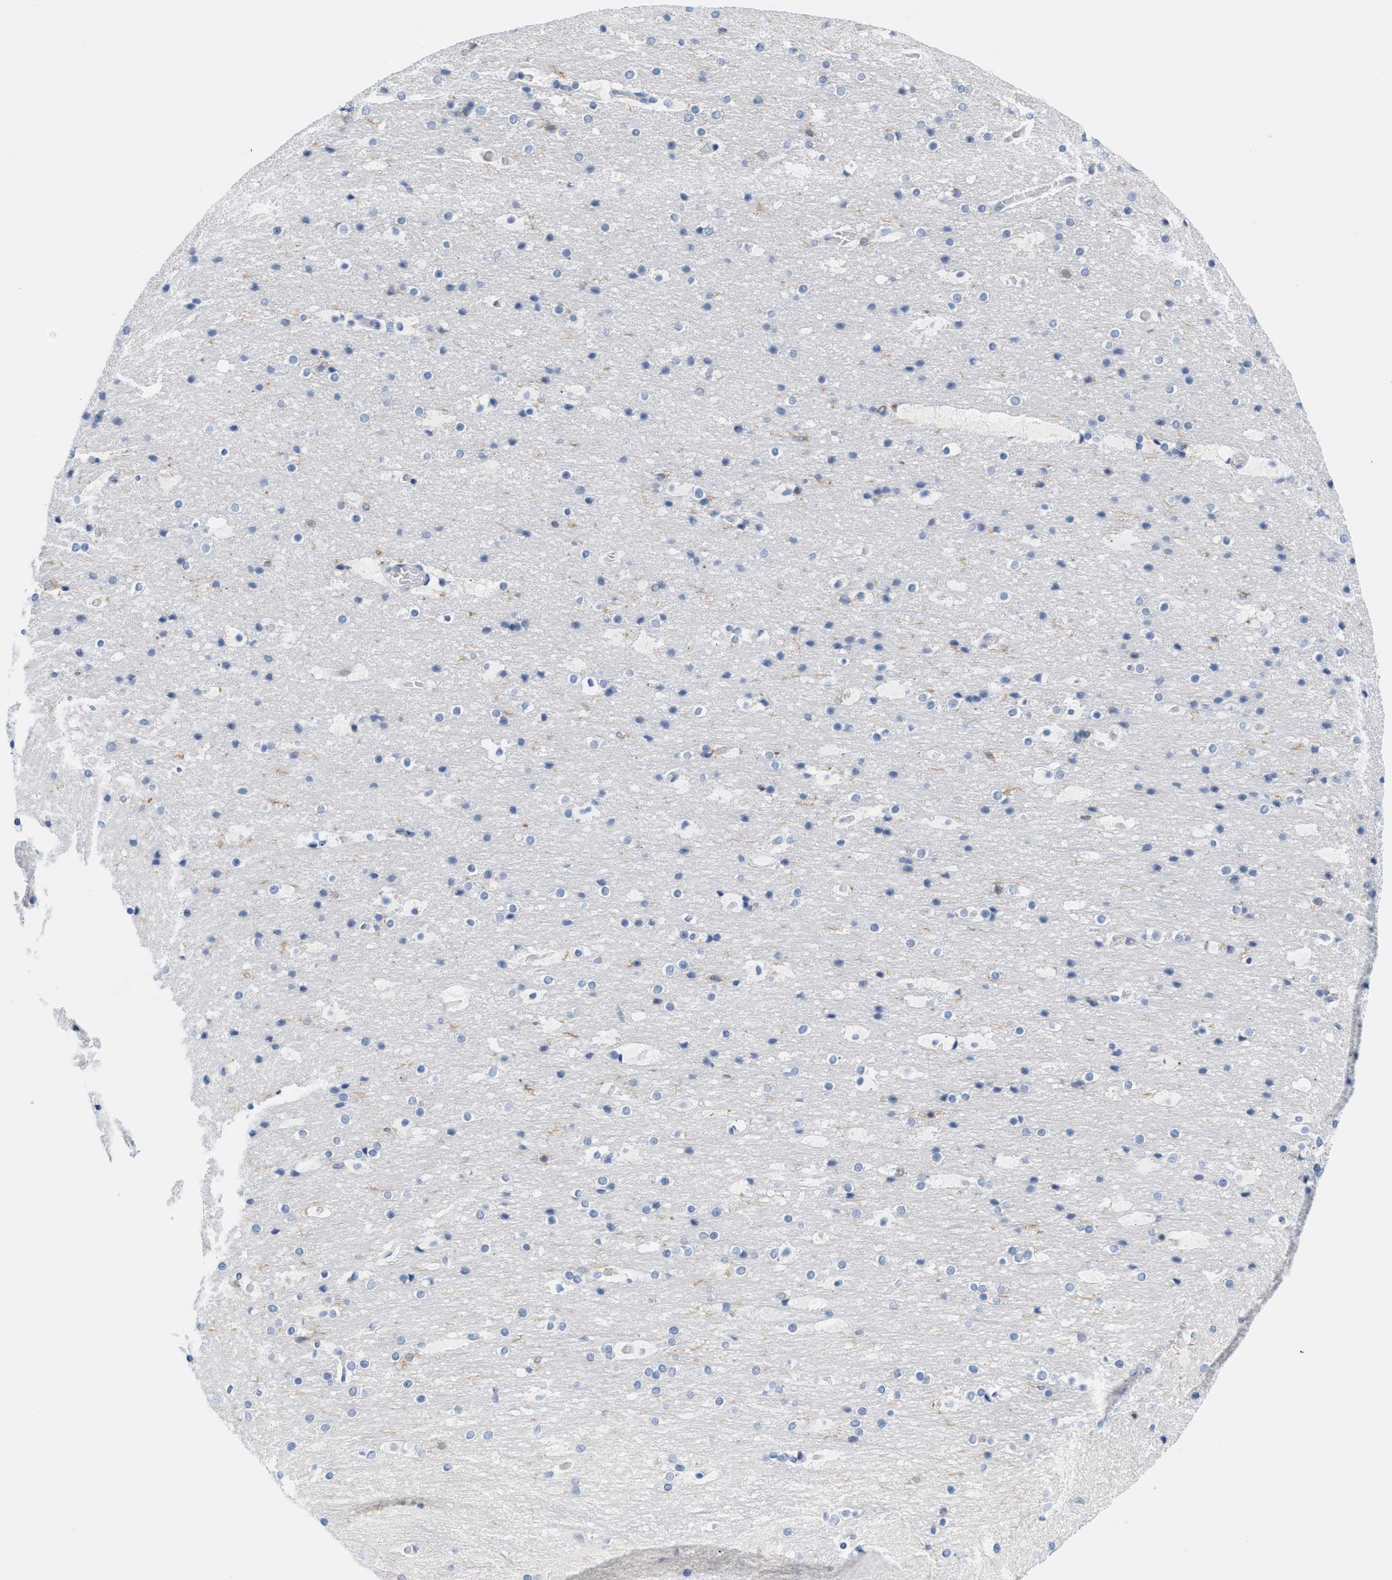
{"staining": {"intensity": "negative", "quantity": "none", "location": "none"}, "tissue": "cerebral cortex", "cell_type": "Endothelial cells", "image_type": "normal", "snomed": [{"axis": "morphology", "description": "Normal tissue, NOS"}, {"axis": "topography", "description": "Cerebral cortex"}], "caption": "Endothelial cells show no significant expression in unremarkable cerebral cortex. (Brightfield microscopy of DAB immunohistochemistry at high magnification).", "gene": "IL16", "patient": {"sex": "male", "age": 57}}